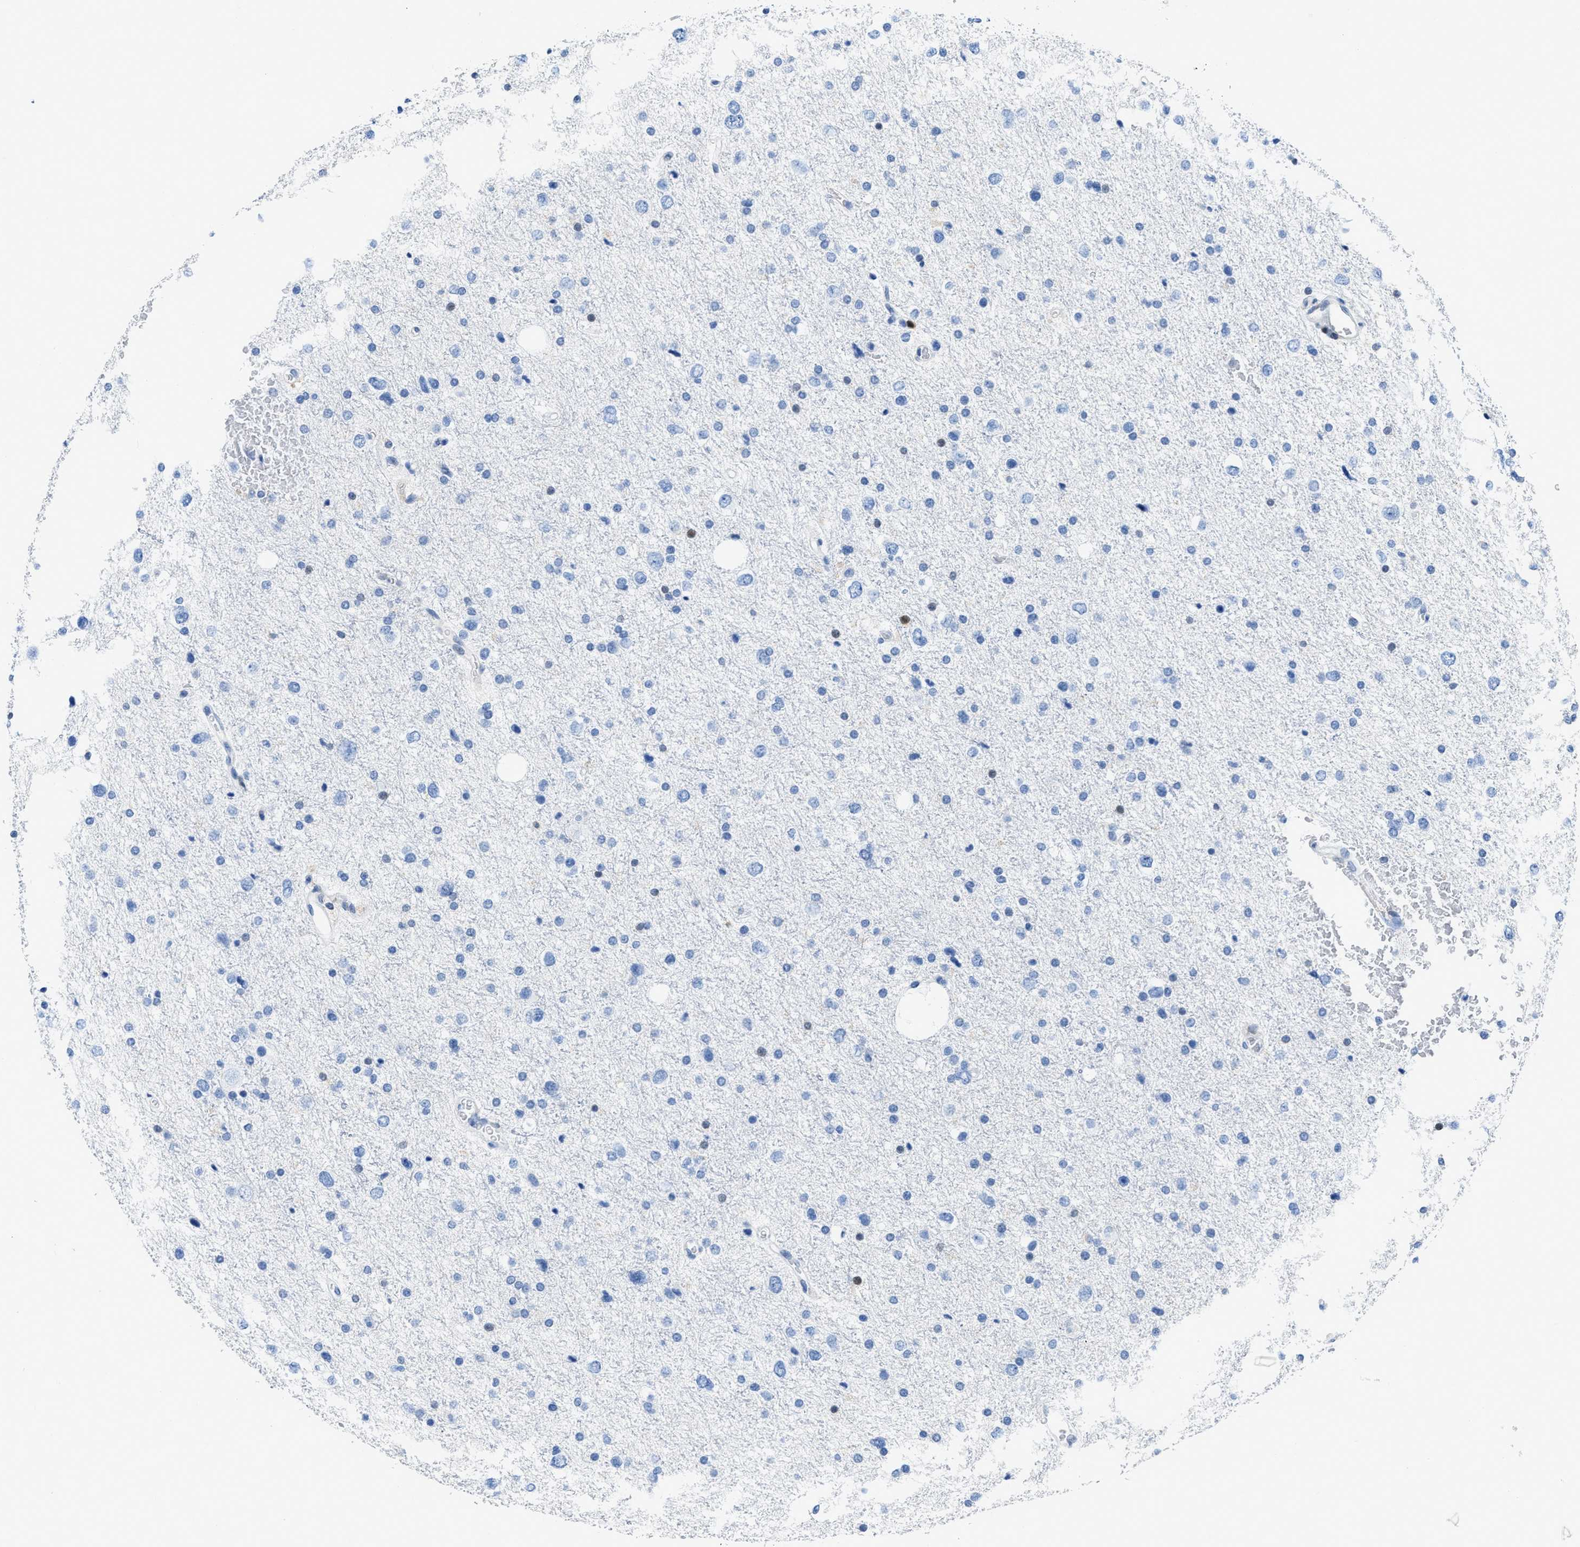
{"staining": {"intensity": "negative", "quantity": "none", "location": "none"}, "tissue": "glioma", "cell_type": "Tumor cells", "image_type": "cancer", "snomed": [{"axis": "morphology", "description": "Glioma, malignant, Low grade"}, {"axis": "topography", "description": "Brain"}], "caption": "IHC histopathology image of human glioma stained for a protein (brown), which reveals no staining in tumor cells.", "gene": "NFATC2", "patient": {"sex": "female", "age": 37}}